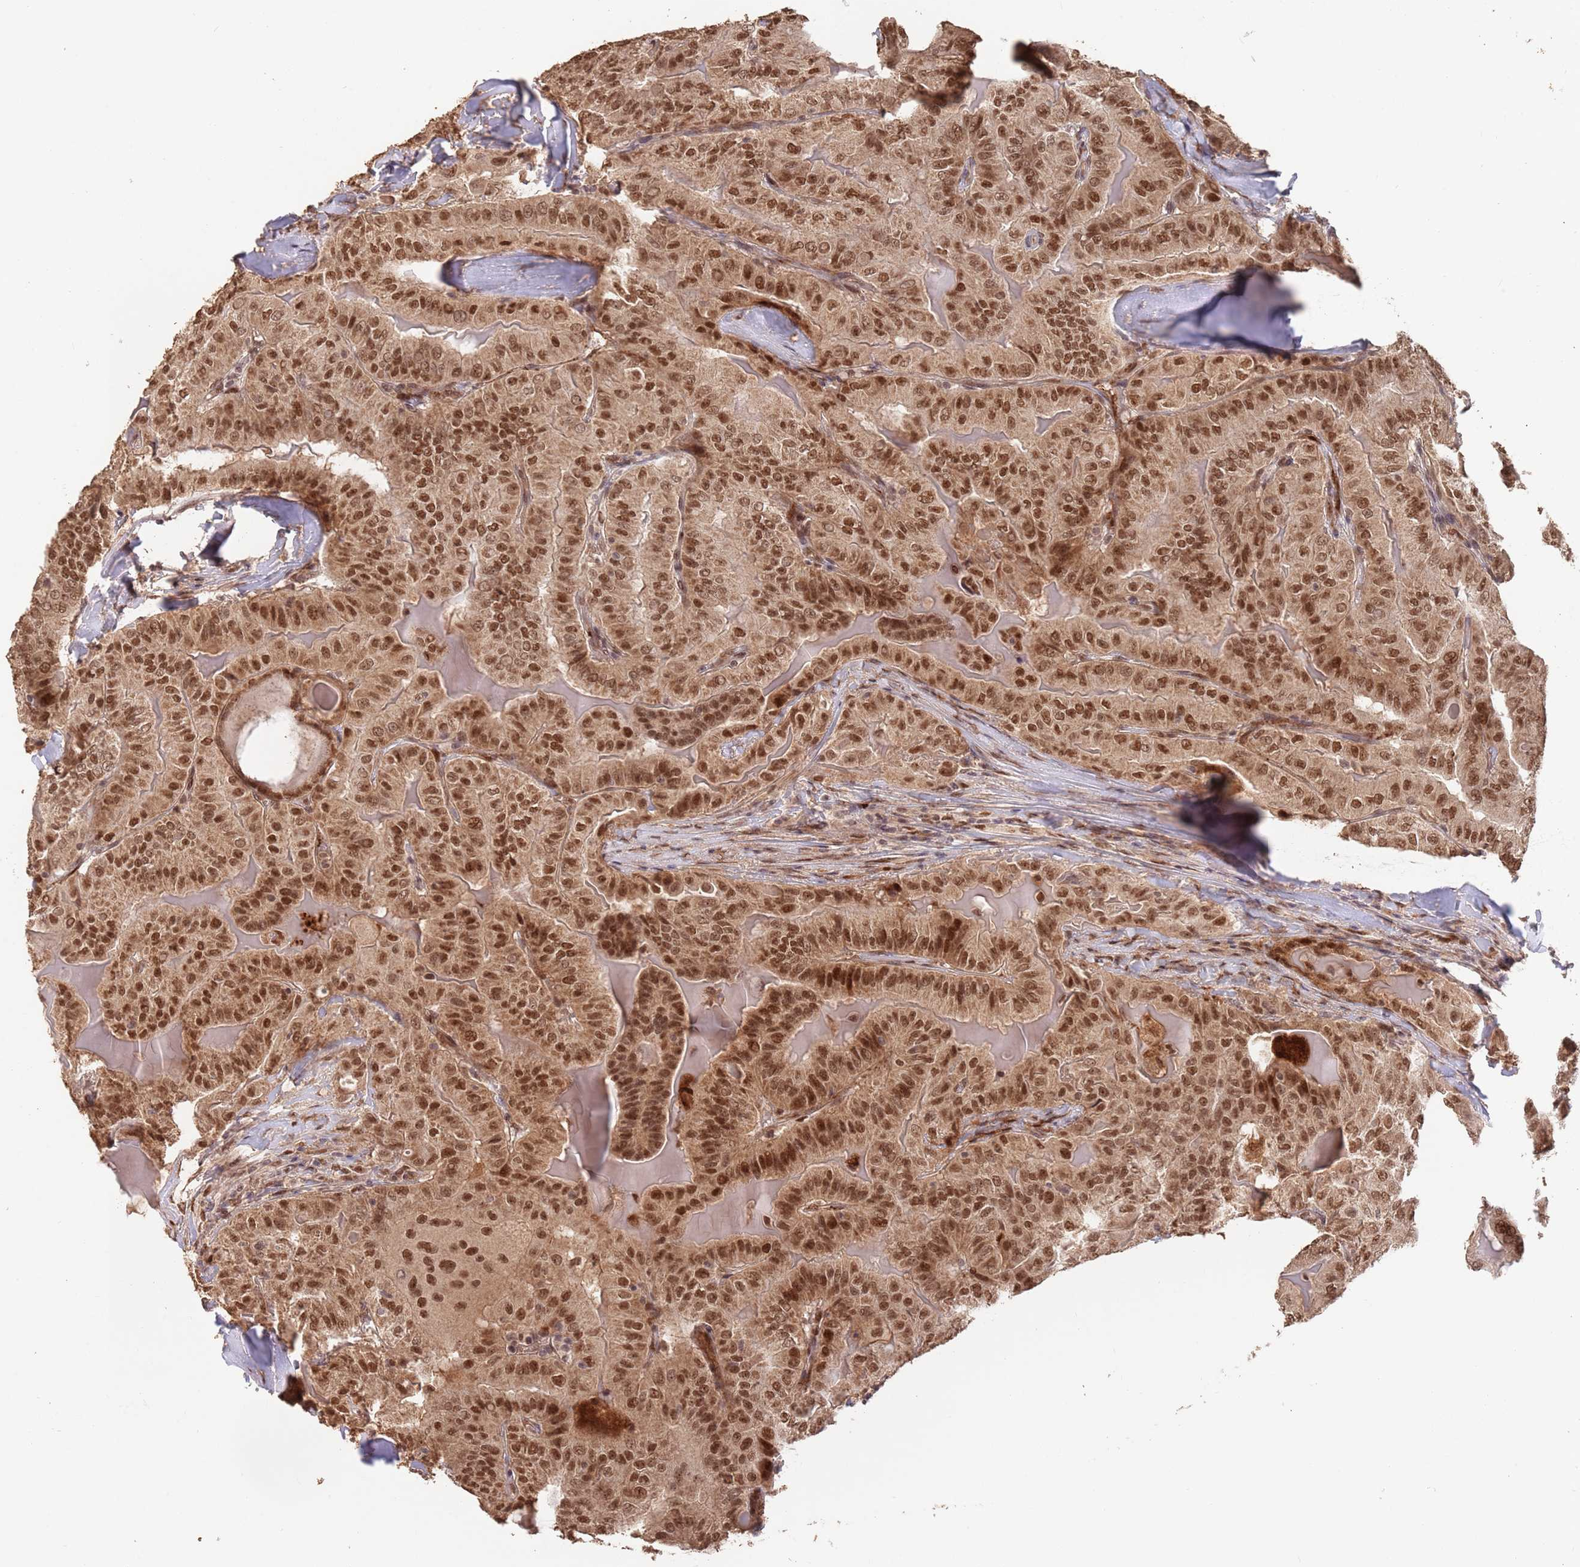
{"staining": {"intensity": "moderate", "quantity": ">75%", "location": "cytoplasmic/membranous,nuclear"}, "tissue": "thyroid cancer", "cell_type": "Tumor cells", "image_type": "cancer", "snomed": [{"axis": "morphology", "description": "Papillary adenocarcinoma, NOS"}, {"axis": "topography", "description": "Thyroid gland"}], "caption": "IHC (DAB) staining of thyroid cancer reveals moderate cytoplasmic/membranous and nuclear protein staining in about >75% of tumor cells.", "gene": "RFXANK", "patient": {"sex": "female", "age": 68}}